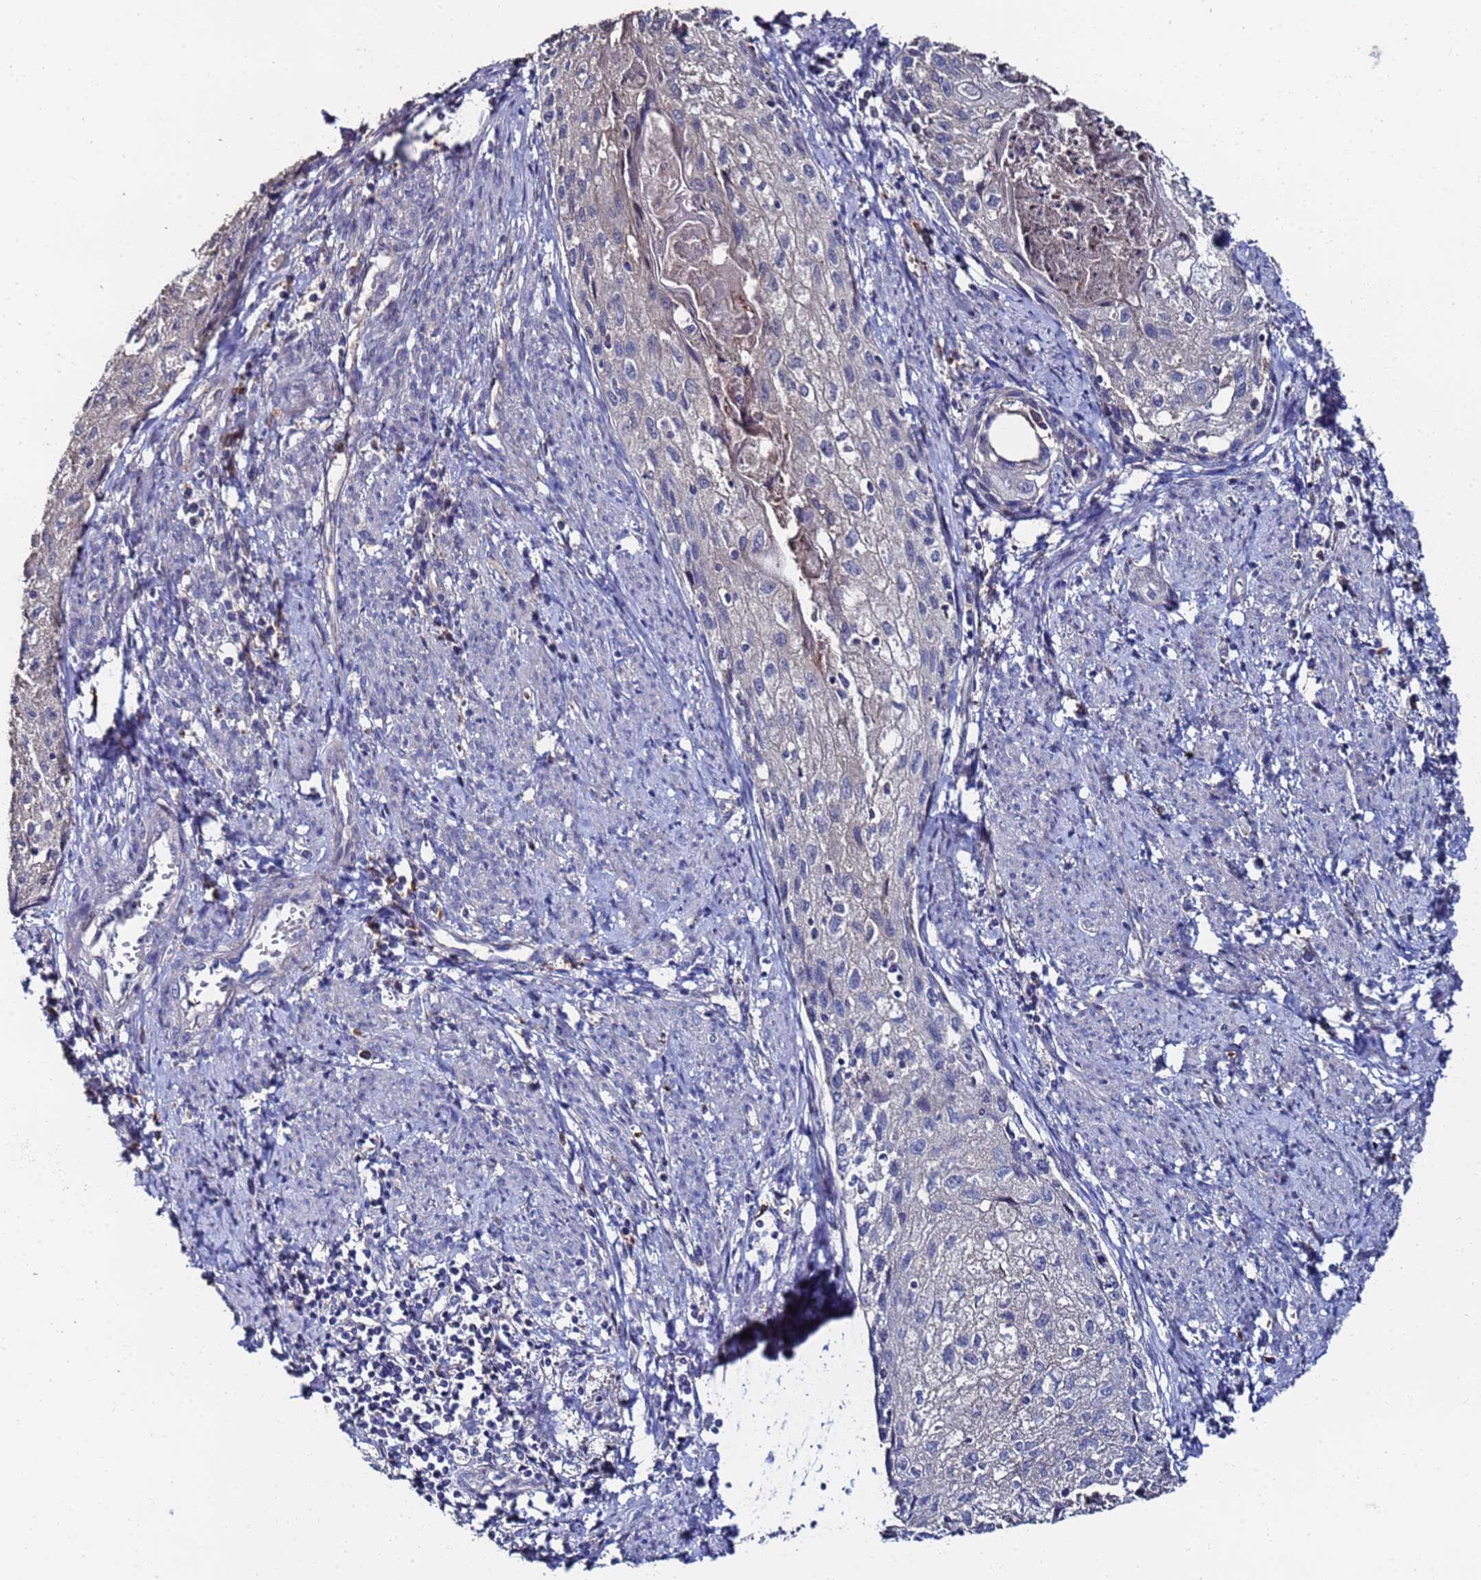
{"staining": {"intensity": "negative", "quantity": "none", "location": "none"}, "tissue": "cervical cancer", "cell_type": "Tumor cells", "image_type": "cancer", "snomed": [{"axis": "morphology", "description": "Squamous cell carcinoma, NOS"}, {"axis": "topography", "description": "Cervix"}], "caption": "The photomicrograph demonstrates no staining of tumor cells in cervical squamous cell carcinoma.", "gene": "TCP10L", "patient": {"sex": "female", "age": 67}}